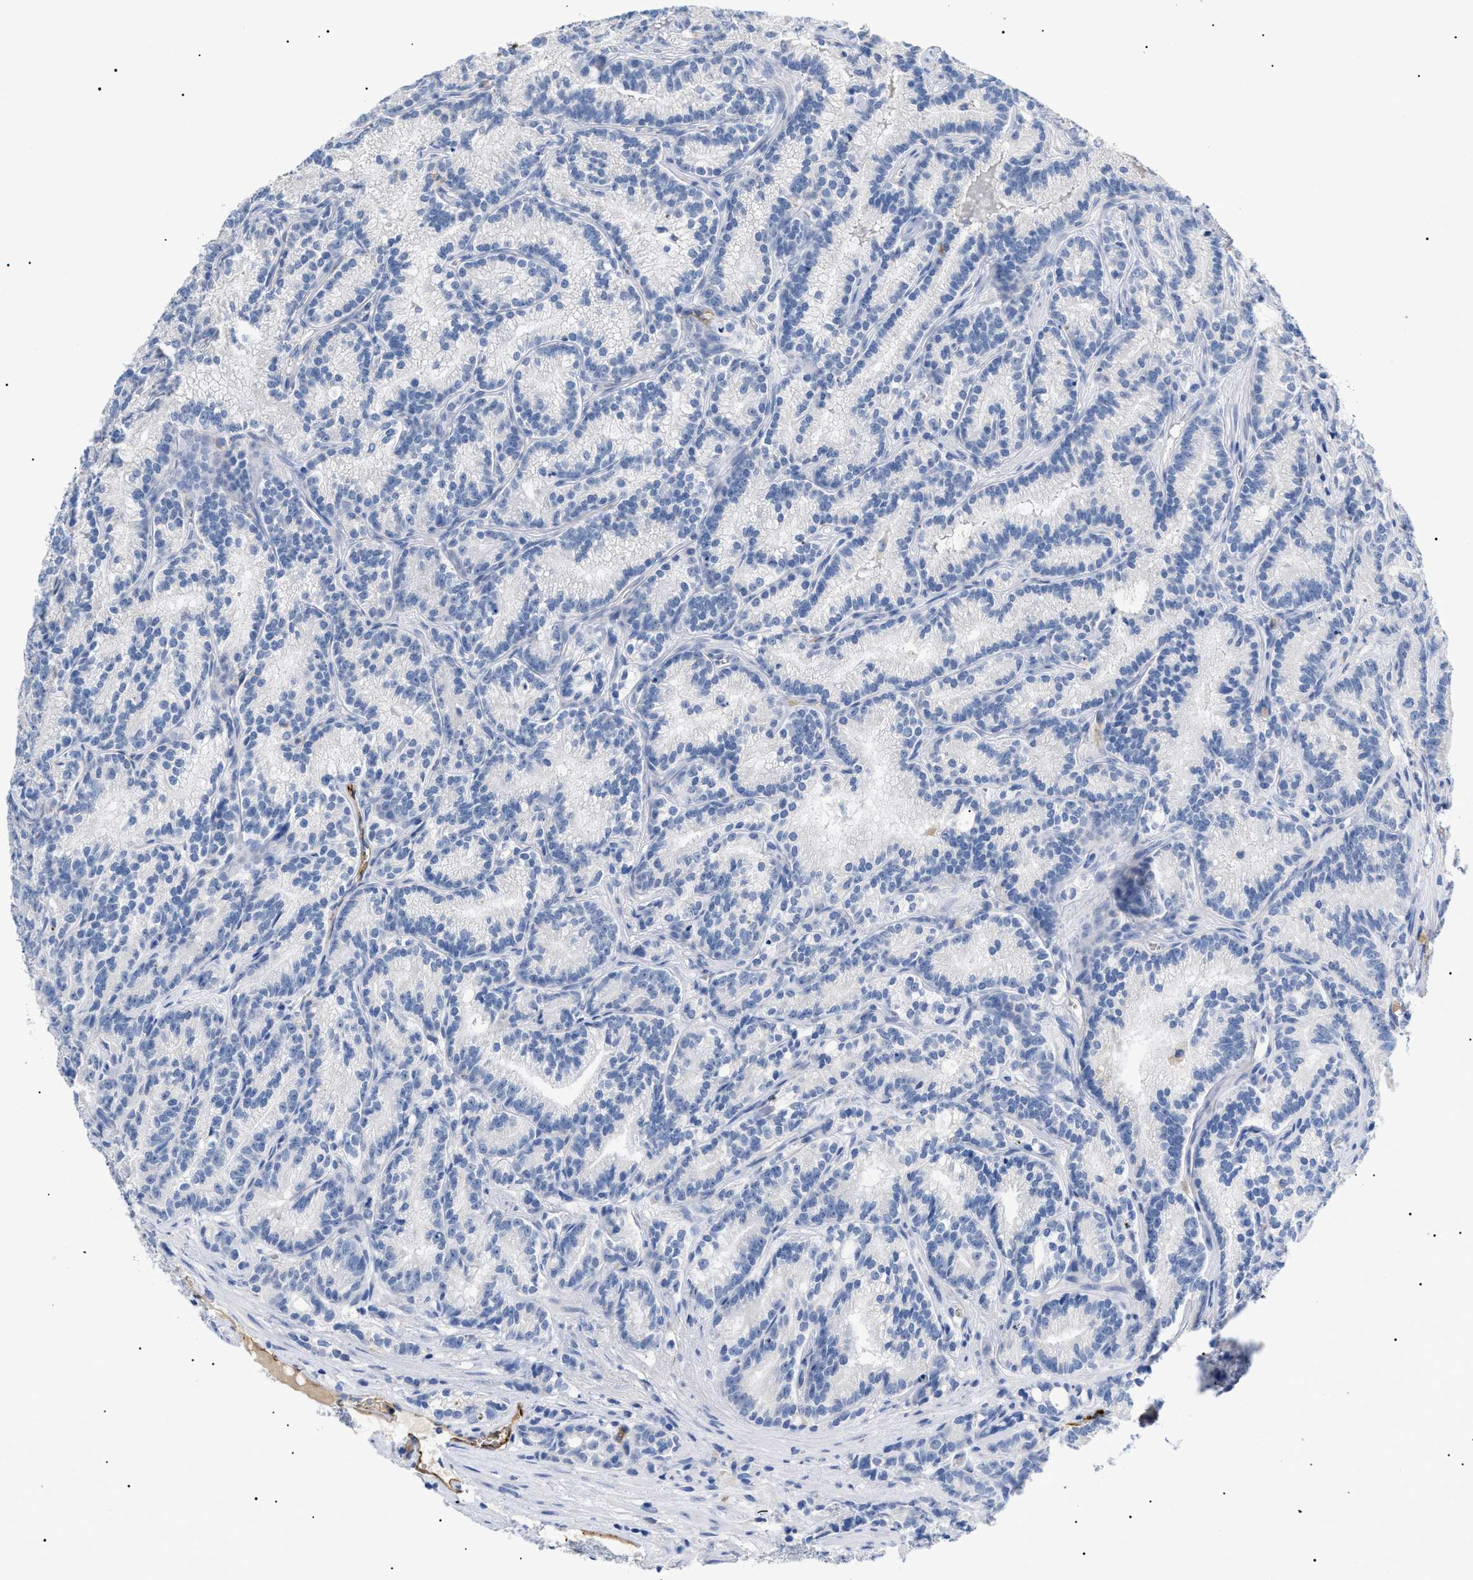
{"staining": {"intensity": "negative", "quantity": "none", "location": "none"}, "tissue": "prostate cancer", "cell_type": "Tumor cells", "image_type": "cancer", "snomed": [{"axis": "morphology", "description": "Adenocarcinoma, Low grade"}, {"axis": "topography", "description": "Prostate"}], "caption": "This micrograph is of prostate cancer (low-grade adenocarcinoma) stained with immunohistochemistry (IHC) to label a protein in brown with the nuclei are counter-stained blue. There is no positivity in tumor cells.", "gene": "ACKR1", "patient": {"sex": "male", "age": 89}}